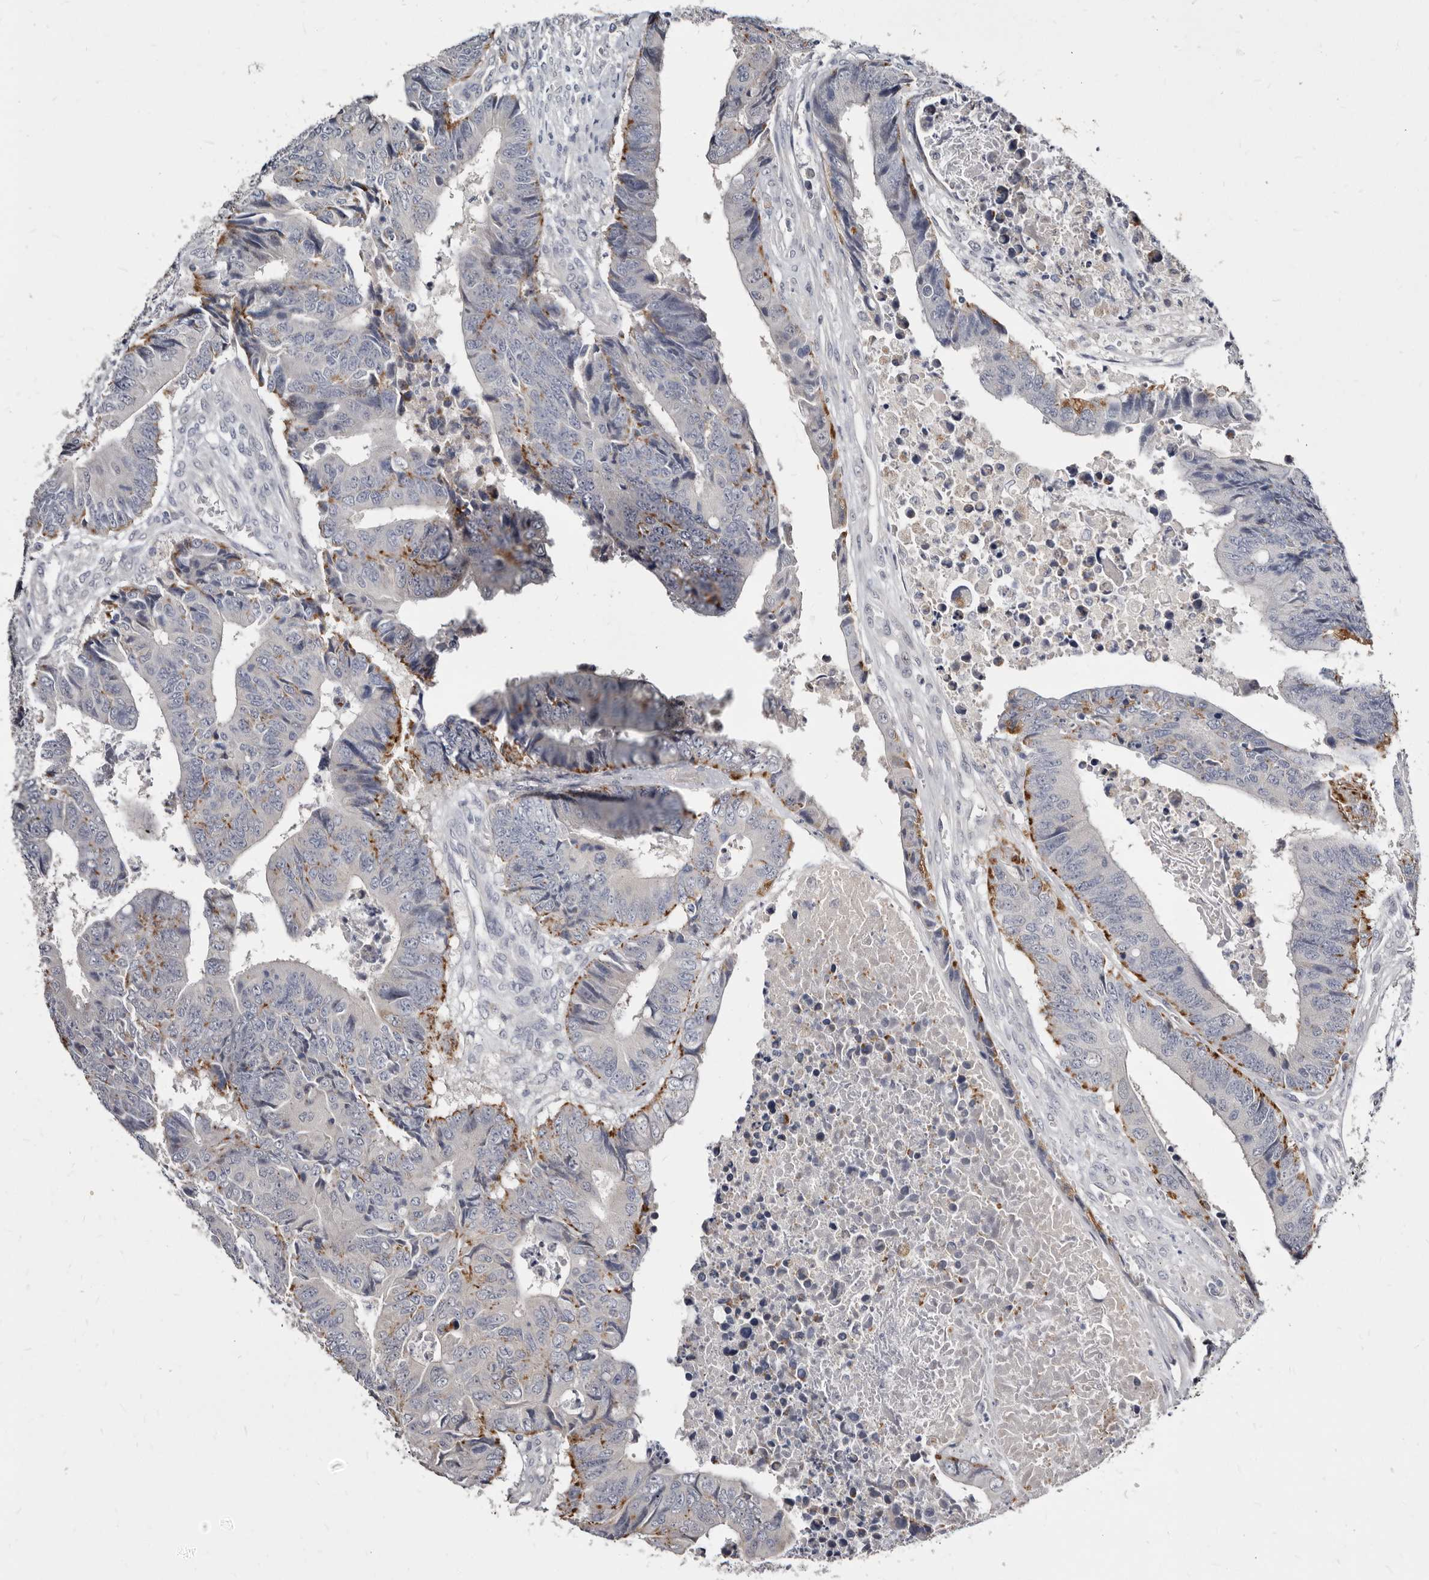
{"staining": {"intensity": "moderate", "quantity": "<25%", "location": "cytoplasmic/membranous"}, "tissue": "colorectal cancer", "cell_type": "Tumor cells", "image_type": "cancer", "snomed": [{"axis": "morphology", "description": "Adenocarcinoma, NOS"}, {"axis": "topography", "description": "Rectum"}], "caption": "Approximately <25% of tumor cells in colorectal cancer (adenocarcinoma) demonstrate moderate cytoplasmic/membranous protein expression as visualized by brown immunohistochemical staining.", "gene": "KLHL4", "patient": {"sex": "male", "age": 84}}